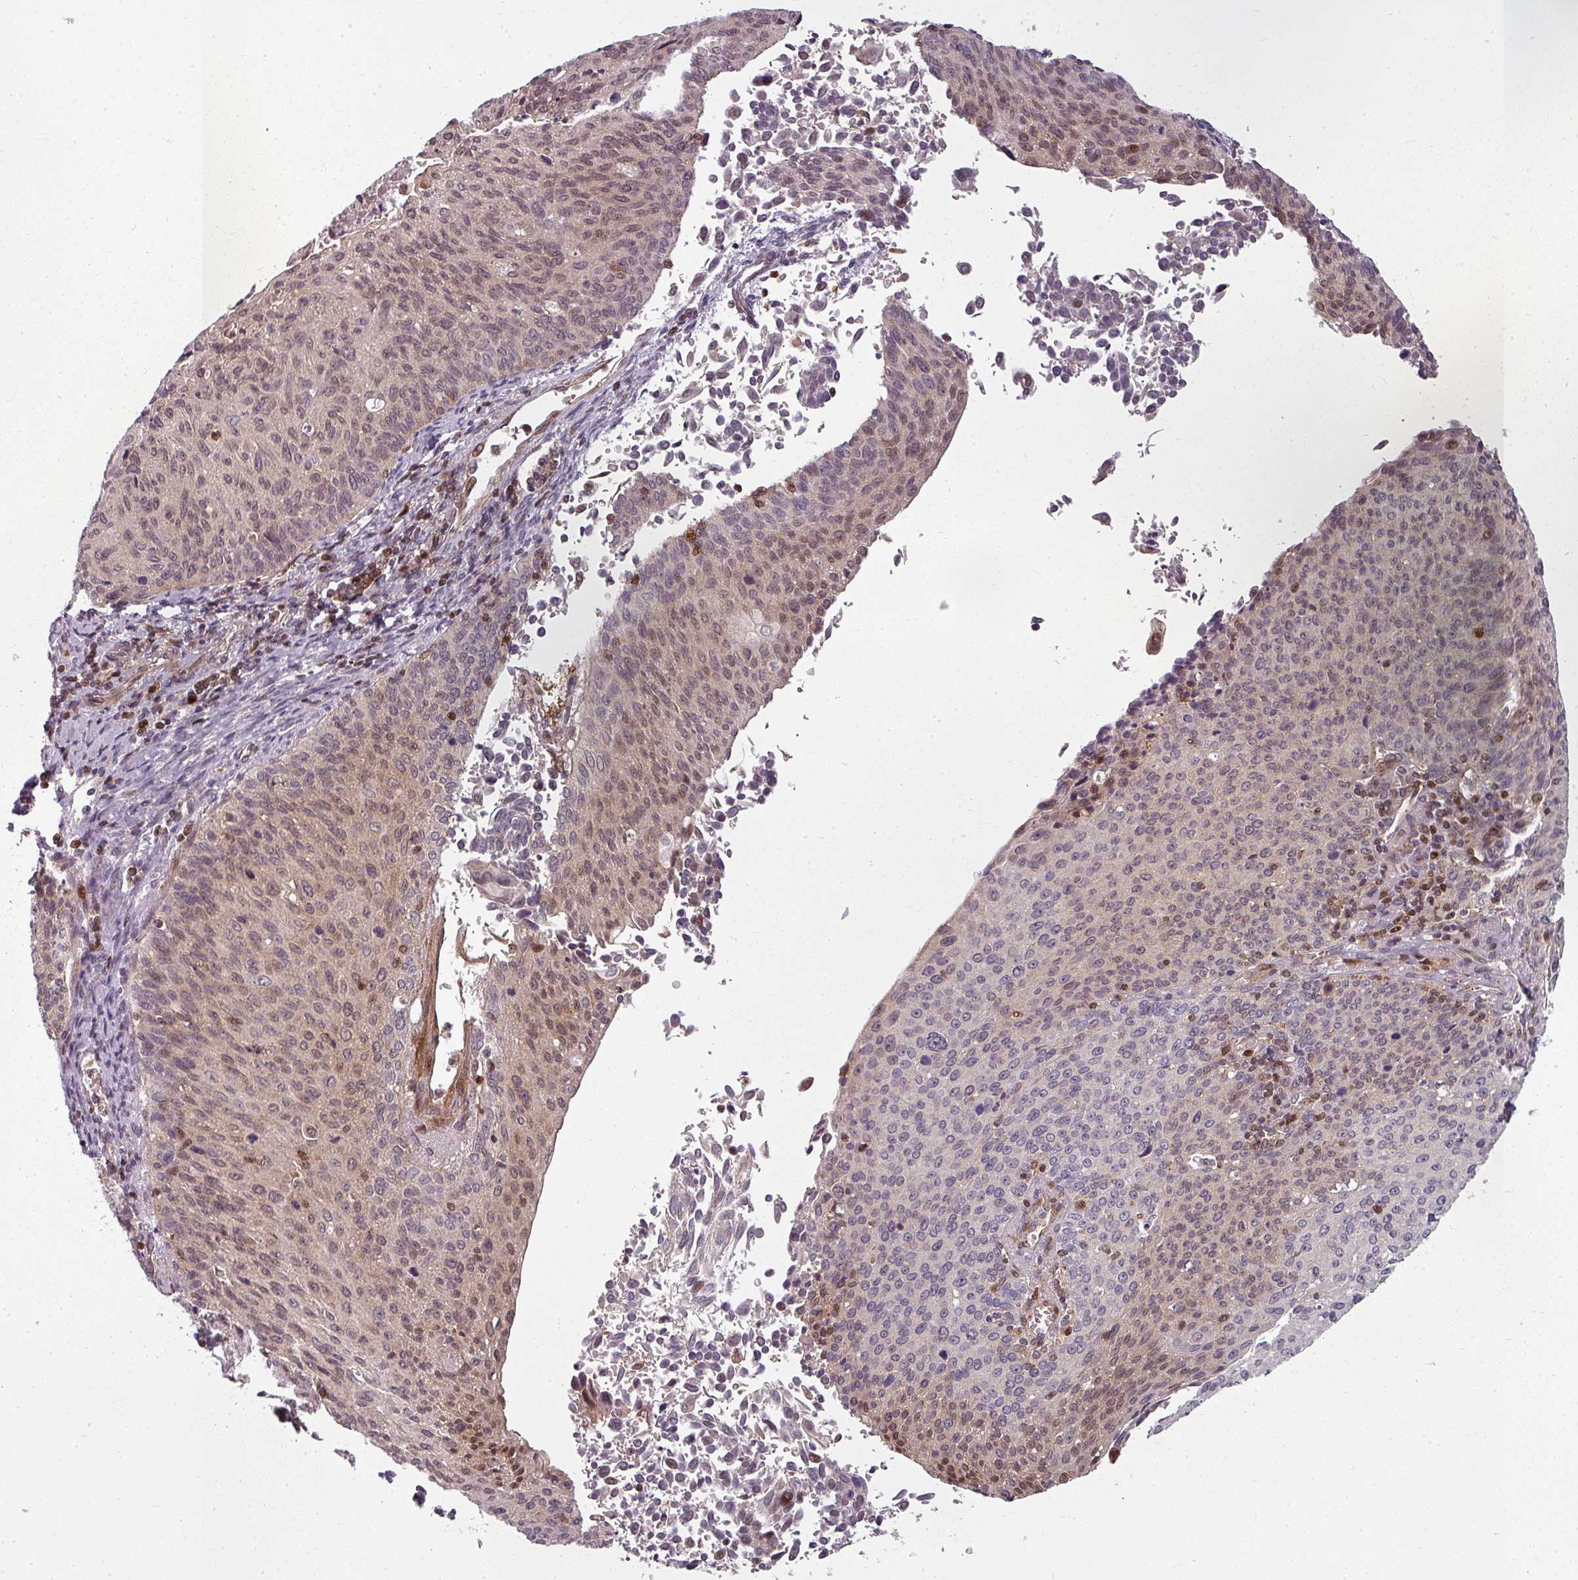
{"staining": {"intensity": "weak", "quantity": "25%-75%", "location": "cytoplasmic/membranous,nuclear"}, "tissue": "cervical cancer", "cell_type": "Tumor cells", "image_type": "cancer", "snomed": [{"axis": "morphology", "description": "Squamous cell carcinoma, NOS"}, {"axis": "topography", "description": "Cervix"}], "caption": "Immunohistochemistry photomicrograph of cervical squamous cell carcinoma stained for a protein (brown), which demonstrates low levels of weak cytoplasmic/membranous and nuclear staining in approximately 25%-75% of tumor cells.", "gene": "CLIC1", "patient": {"sex": "female", "age": 55}}